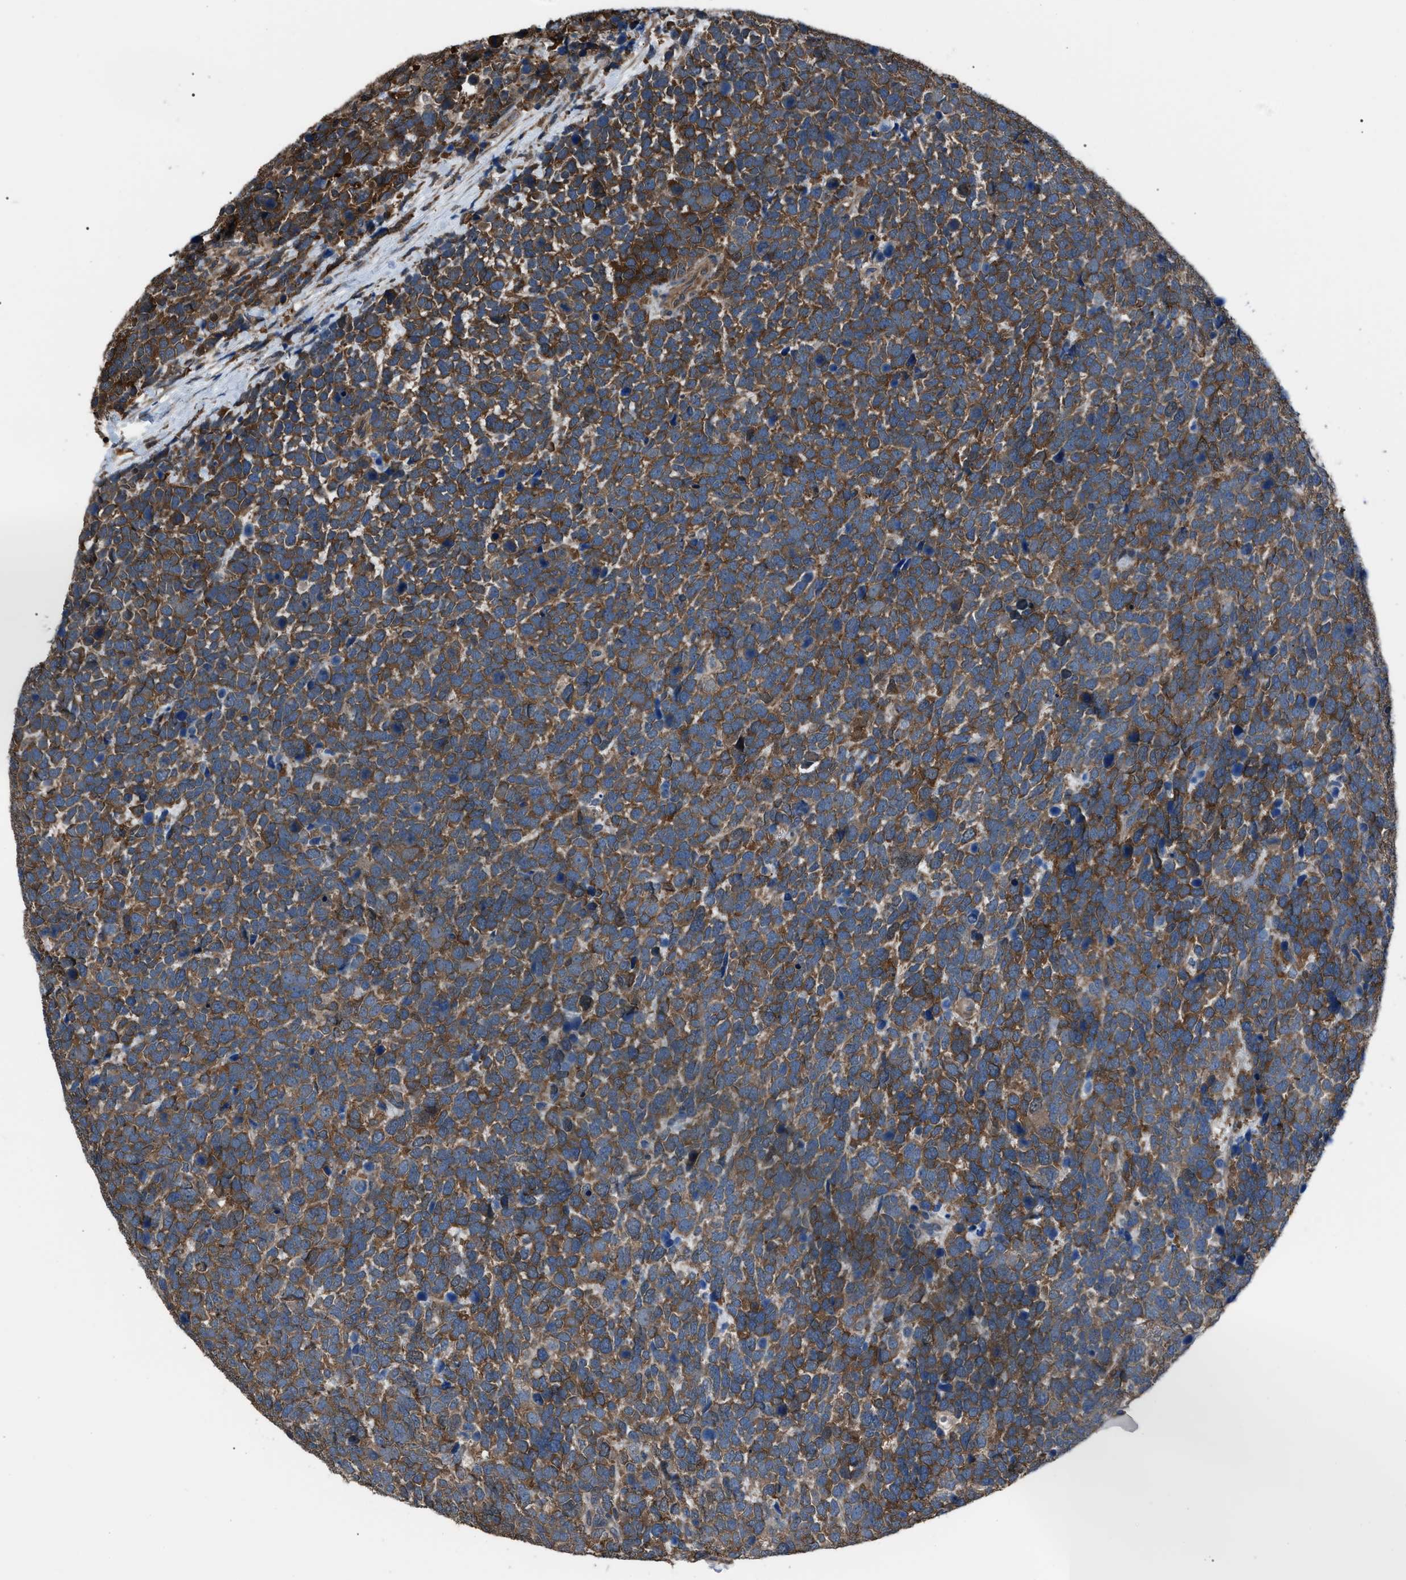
{"staining": {"intensity": "moderate", "quantity": ">75%", "location": "cytoplasmic/membranous"}, "tissue": "urothelial cancer", "cell_type": "Tumor cells", "image_type": "cancer", "snomed": [{"axis": "morphology", "description": "Urothelial carcinoma, High grade"}, {"axis": "topography", "description": "Urinary bladder"}], "caption": "An image of urothelial cancer stained for a protein displays moderate cytoplasmic/membranous brown staining in tumor cells. The protein of interest is shown in brown color, while the nuclei are stained blue.", "gene": "PDCD5", "patient": {"sex": "female", "age": 82}}